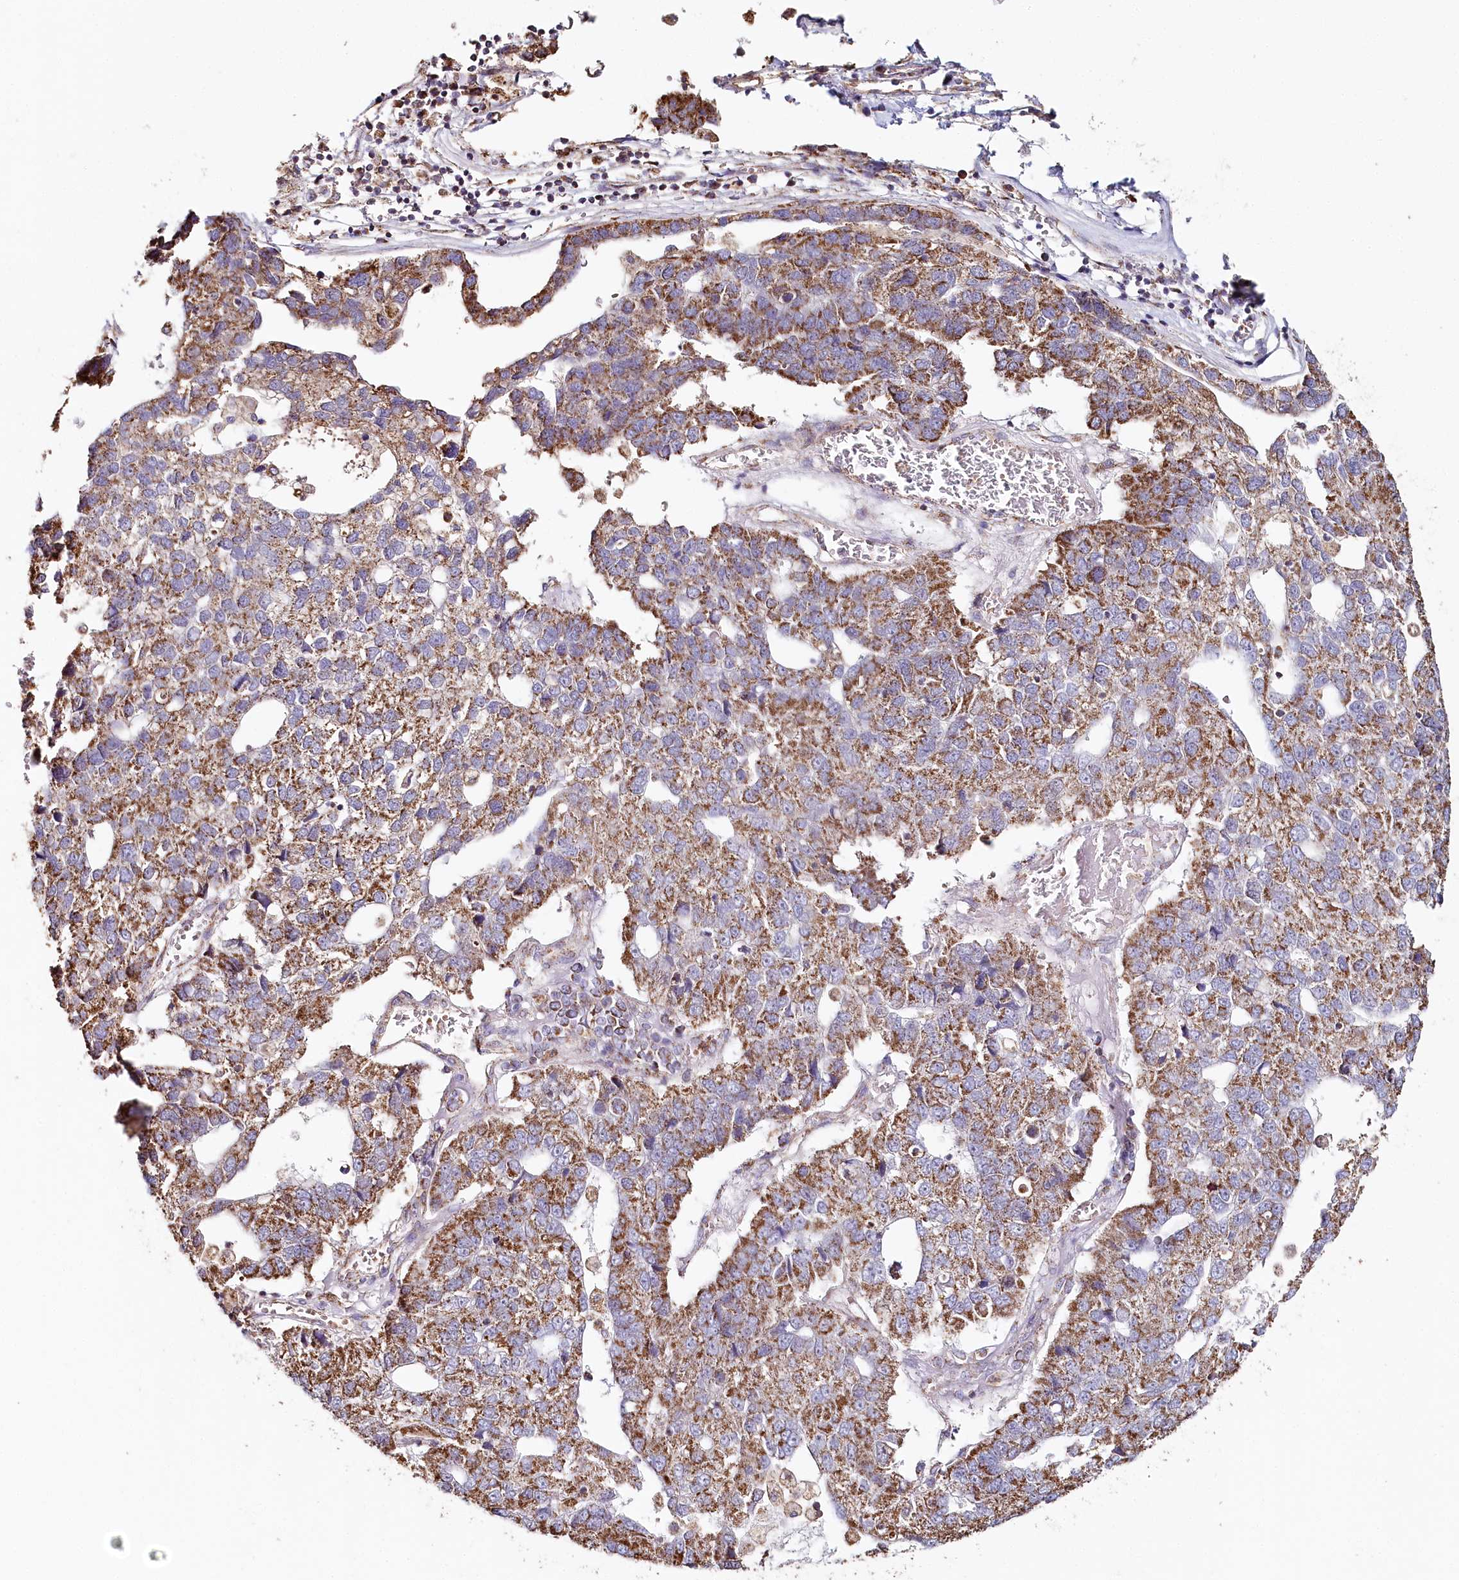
{"staining": {"intensity": "moderate", "quantity": ">75%", "location": "cytoplasmic/membranous"}, "tissue": "pancreatic cancer", "cell_type": "Tumor cells", "image_type": "cancer", "snomed": [{"axis": "morphology", "description": "Adenocarcinoma, NOS"}, {"axis": "topography", "description": "Pancreas"}], "caption": "A brown stain highlights moderate cytoplasmic/membranous expression of a protein in pancreatic cancer (adenocarcinoma) tumor cells.", "gene": "MMP25", "patient": {"sex": "female", "age": 61}}